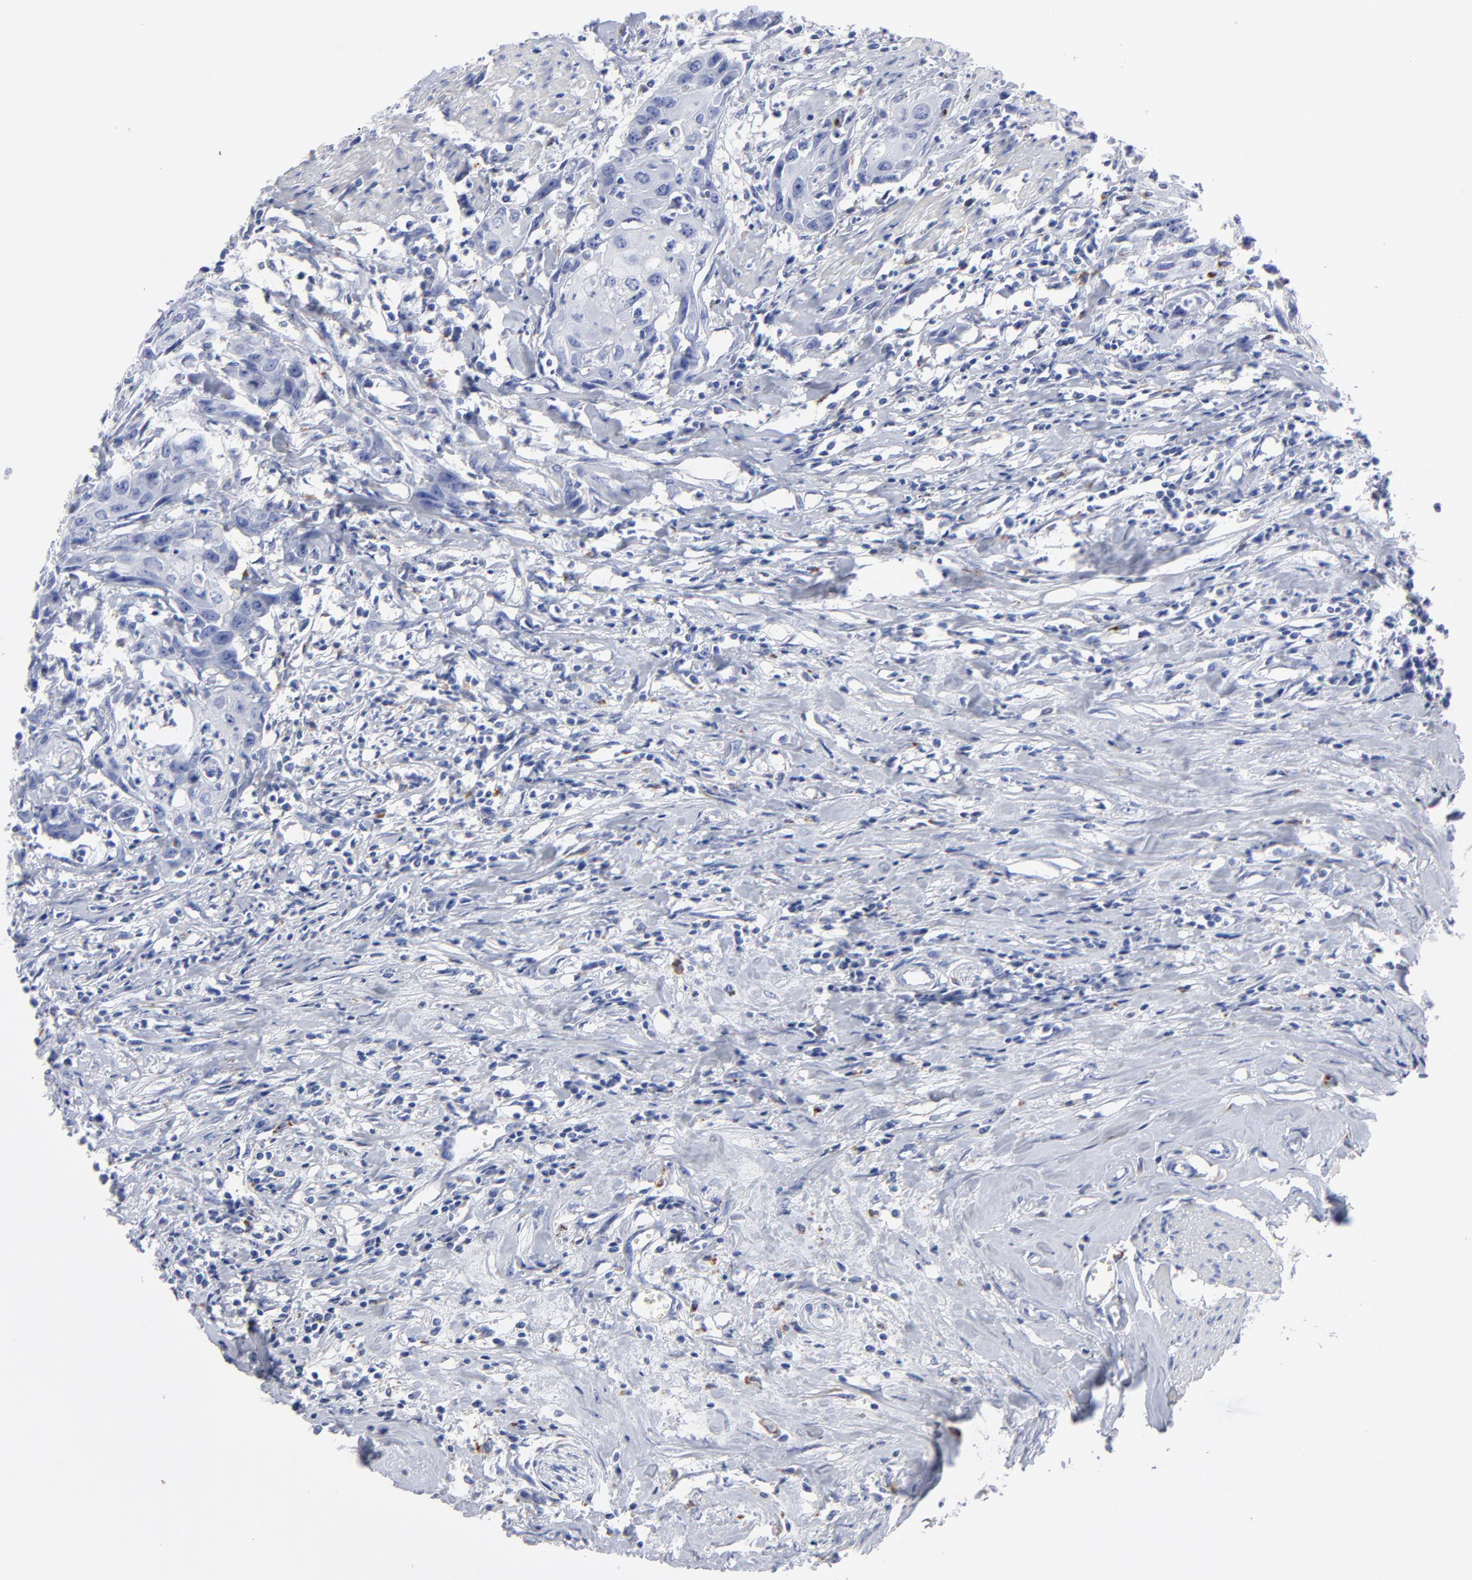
{"staining": {"intensity": "negative", "quantity": "none", "location": "none"}, "tissue": "urothelial cancer", "cell_type": "Tumor cells", "image_type": "cancer", "snomed": [{"axis": "morphology", "description": "Urothelial carcinoma, High grade"}, {"axis": "topography", "description": "Urinary bladder"}], "caption": "Photomicrograph shows no protein positivity in tumor cells of urothelial cancer tissue.", "gene": "CPVL", "patient": {"sex": "male", "age": 54}}